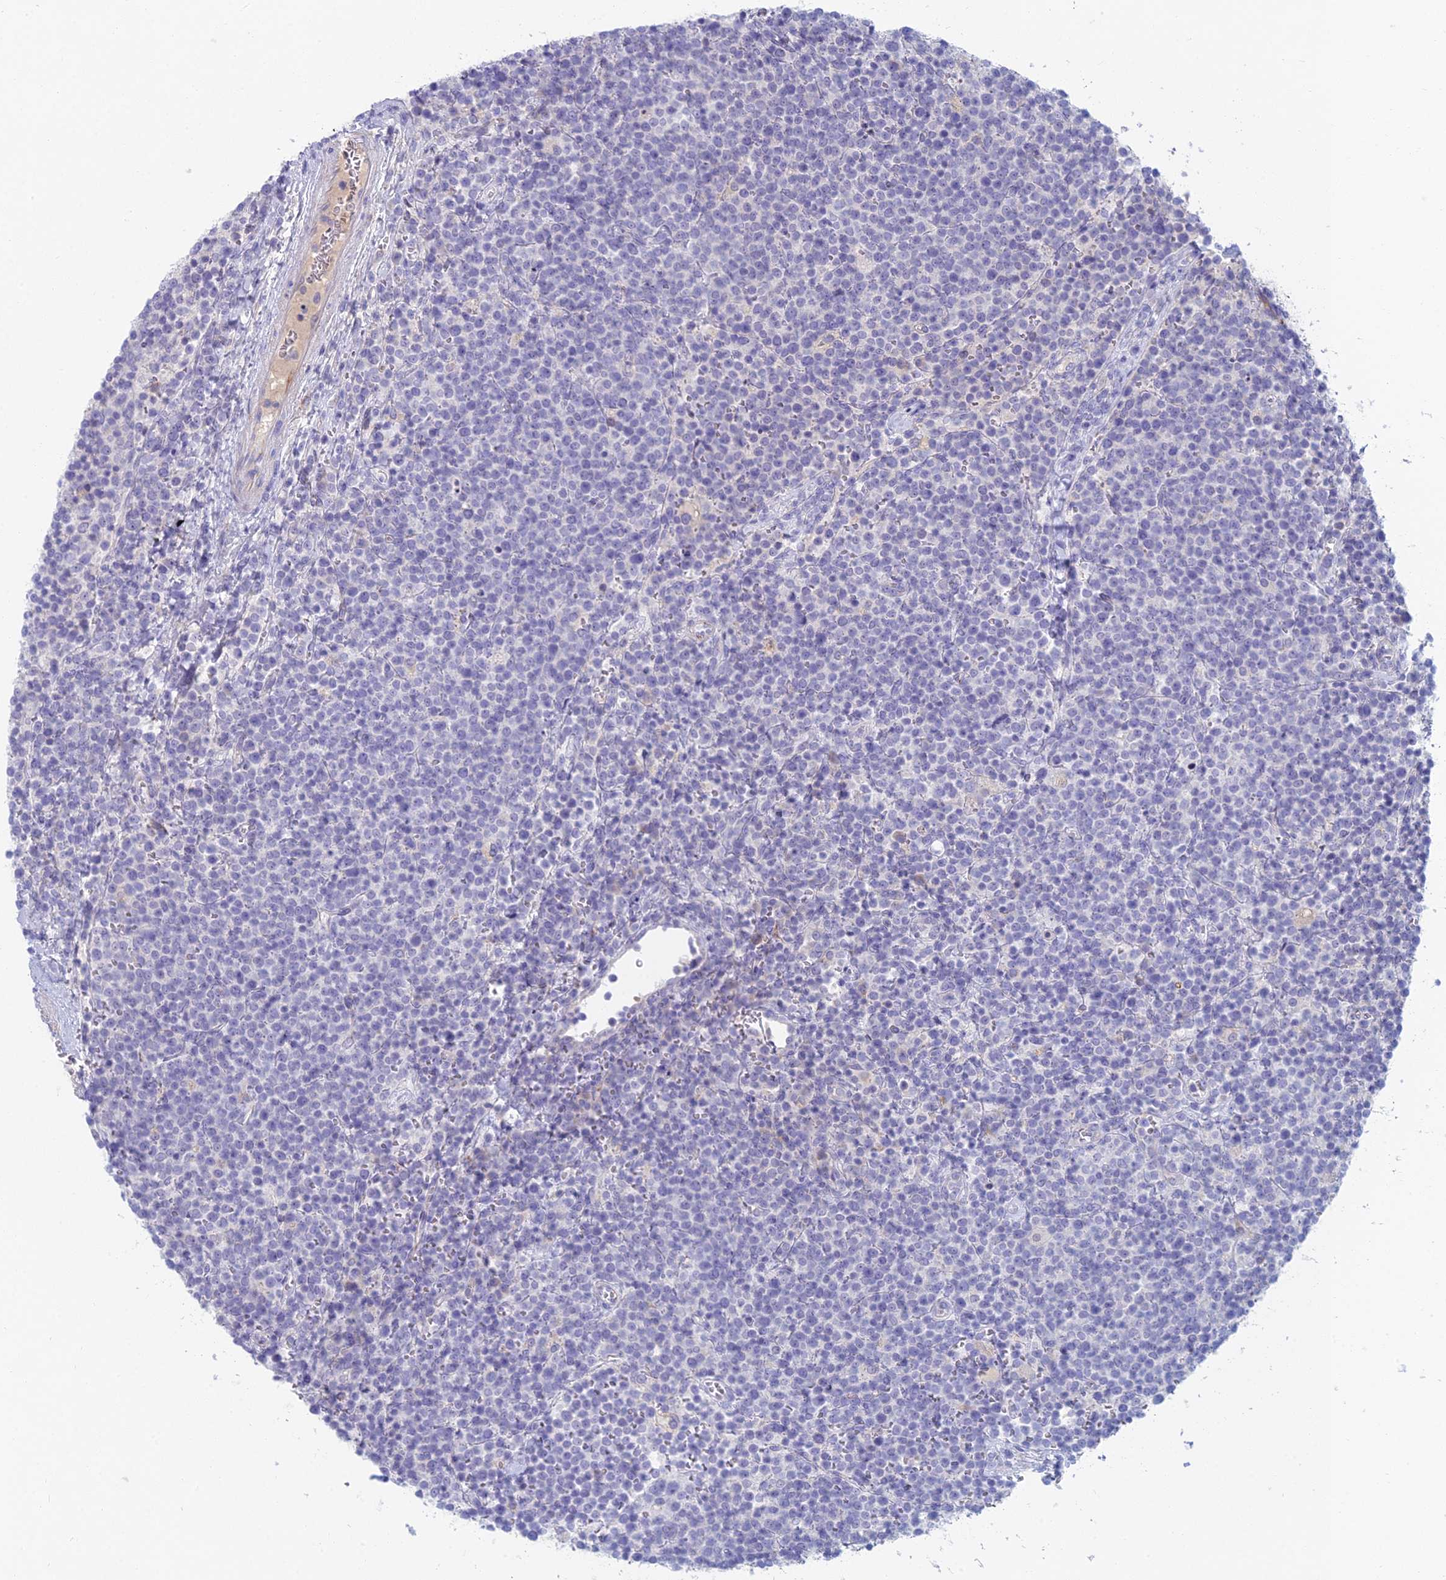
{"staining": {"intensity": "negative", "quantity": "none", "location": "none"}, "tissue": "lymphoma", "cell_type": "Tumor cells", "image_type": "cancer", "snomed": [{"axis": "morphology", "description": "Malignant lymphoma, non-Hodgkin's type, High grade"}, {"axis": "topography", "description": "Lymph node"}], "caption": "This is an IHC histopathology image of high-grade malignant lymphoma, non-Hodgkin's type. There is no expression in tumor cells.", "gene": "FERD3L", "patient": {"sex": "male", "age": 61}}